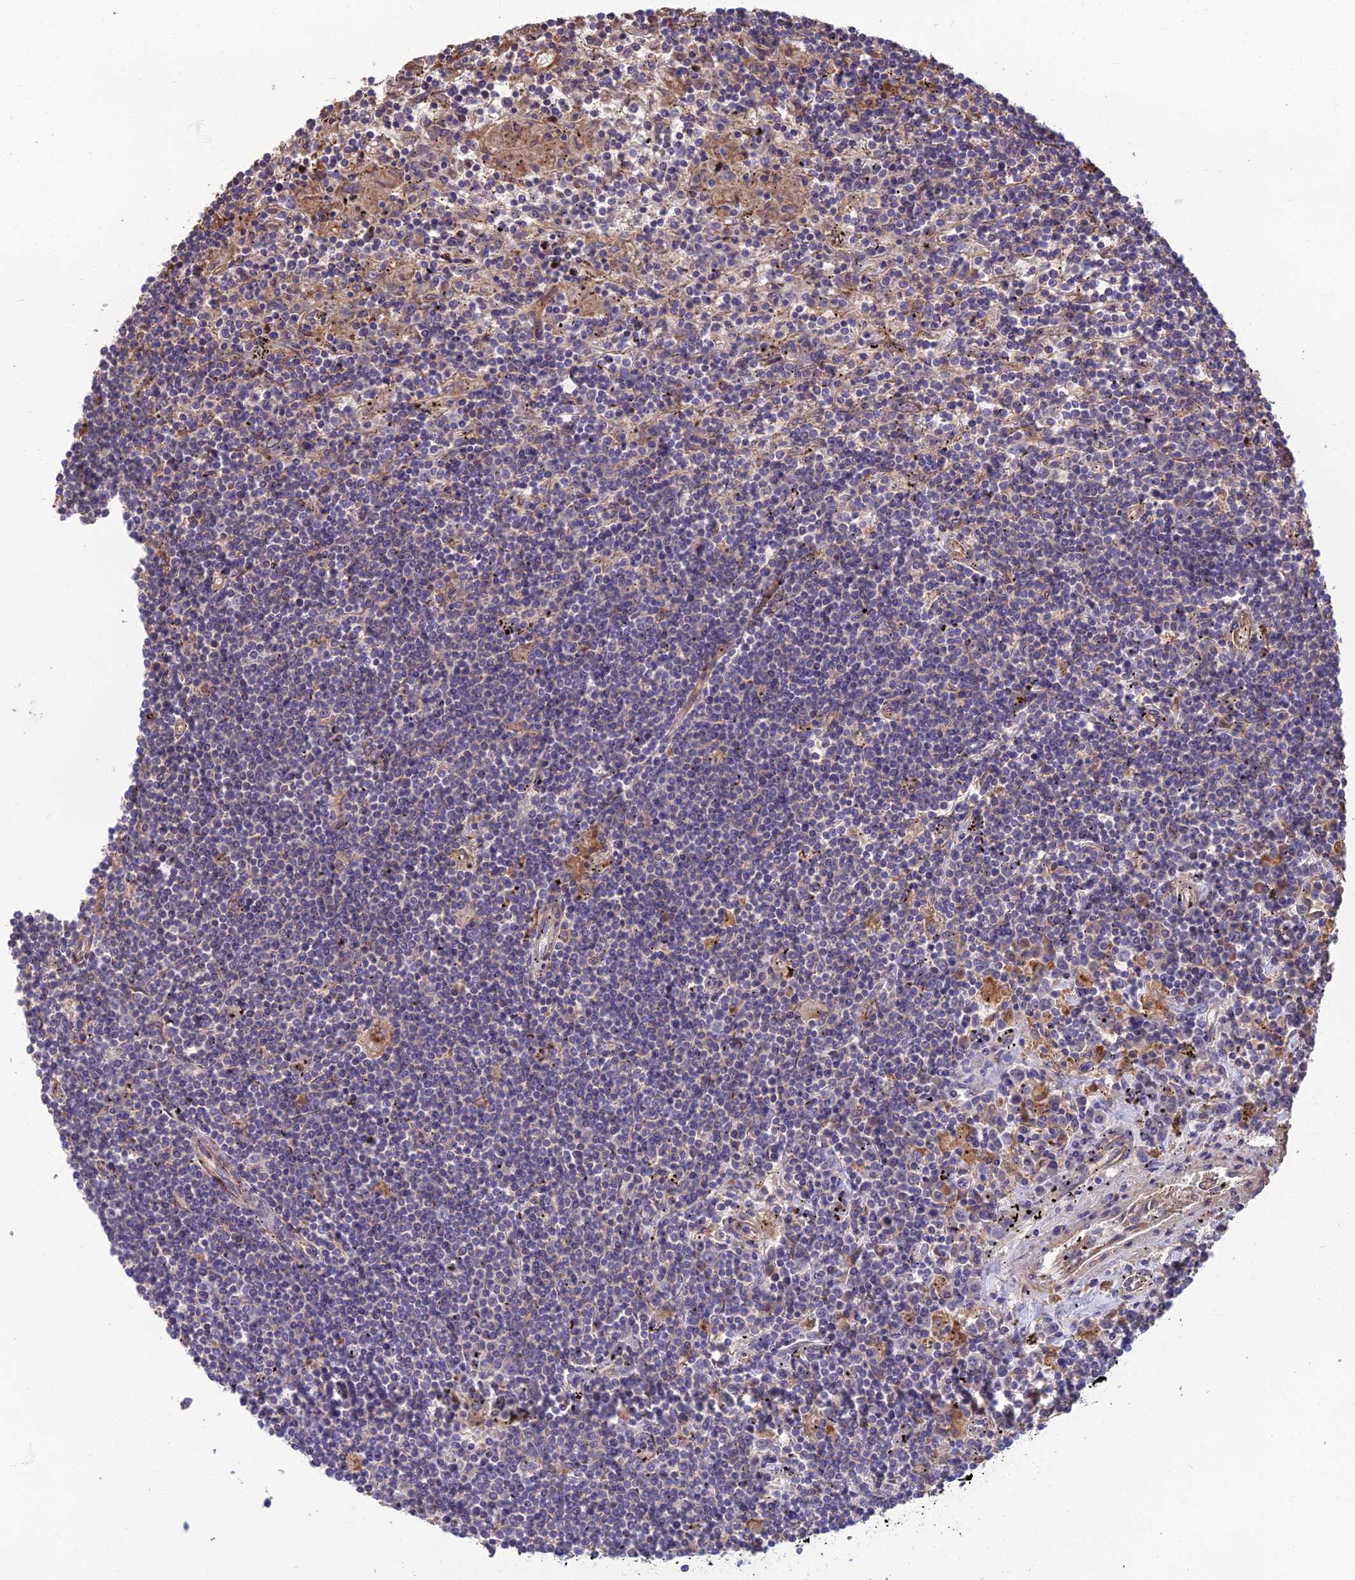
{"staining": {"intensity": "negative", "quantity": "none", "location": "none"}, "tissue": "lymphoma", "cell_type": "Tumor cells", "image_type": "cancer", "snomed": [{"axis": "morphology", "description": "Malignant lymphoma, non-Hodgkin's type, Low grade"}, {"axis": "topography", "description": "Spleen"}], "caption": "There is no significant staining in tumor cells of malignant lymphoma, non-Hodgkin's type (low-grade). (DAB (3,3'-diaminobenzidine) immunohistochemistry, high magnification).", "gene": "WDR24", "patient": {"sex": "male", "age": 76}}